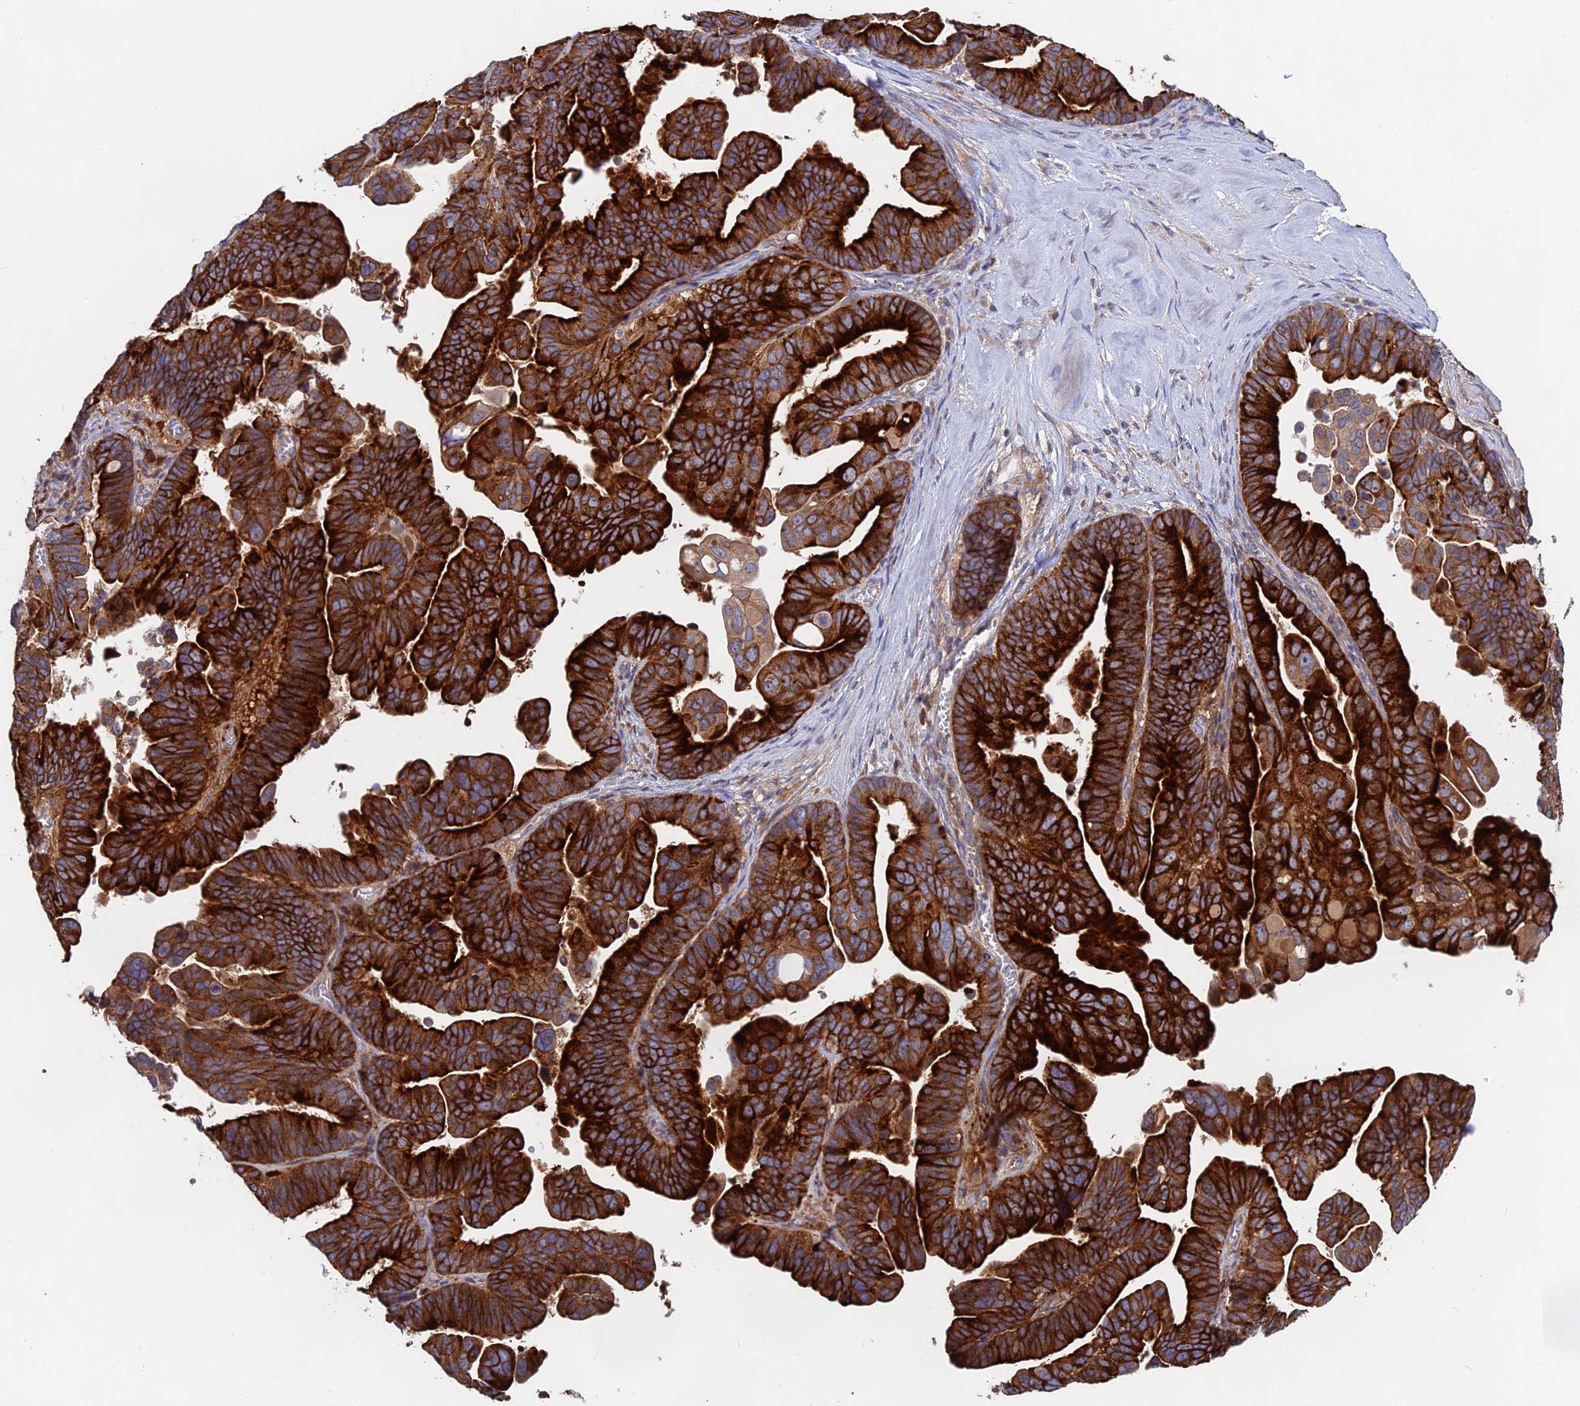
{"staining": {"intensity": "strong", "quantity": ">75%", "location": "cytoplasmic/membranous"}, "tissue": "ovarian cancer", "cell_type": "Tumor cells", "image_type": "cancer", "snomed": [{"axis": "morphology", "description": "Cystadenocarcinoma, serous, NOS"}, {"axis": "topography", "description": "Ovary"}], "caption": "Ovarian cancer (serous cystadenocarcinoma) tissue shows strong cytoplasmic/membranous staining in approximately >75% of tumor cells, visualized by immunohistochemistry.", "gene": "TENT4B", "patient": {"sex": "female", "age": 56}}